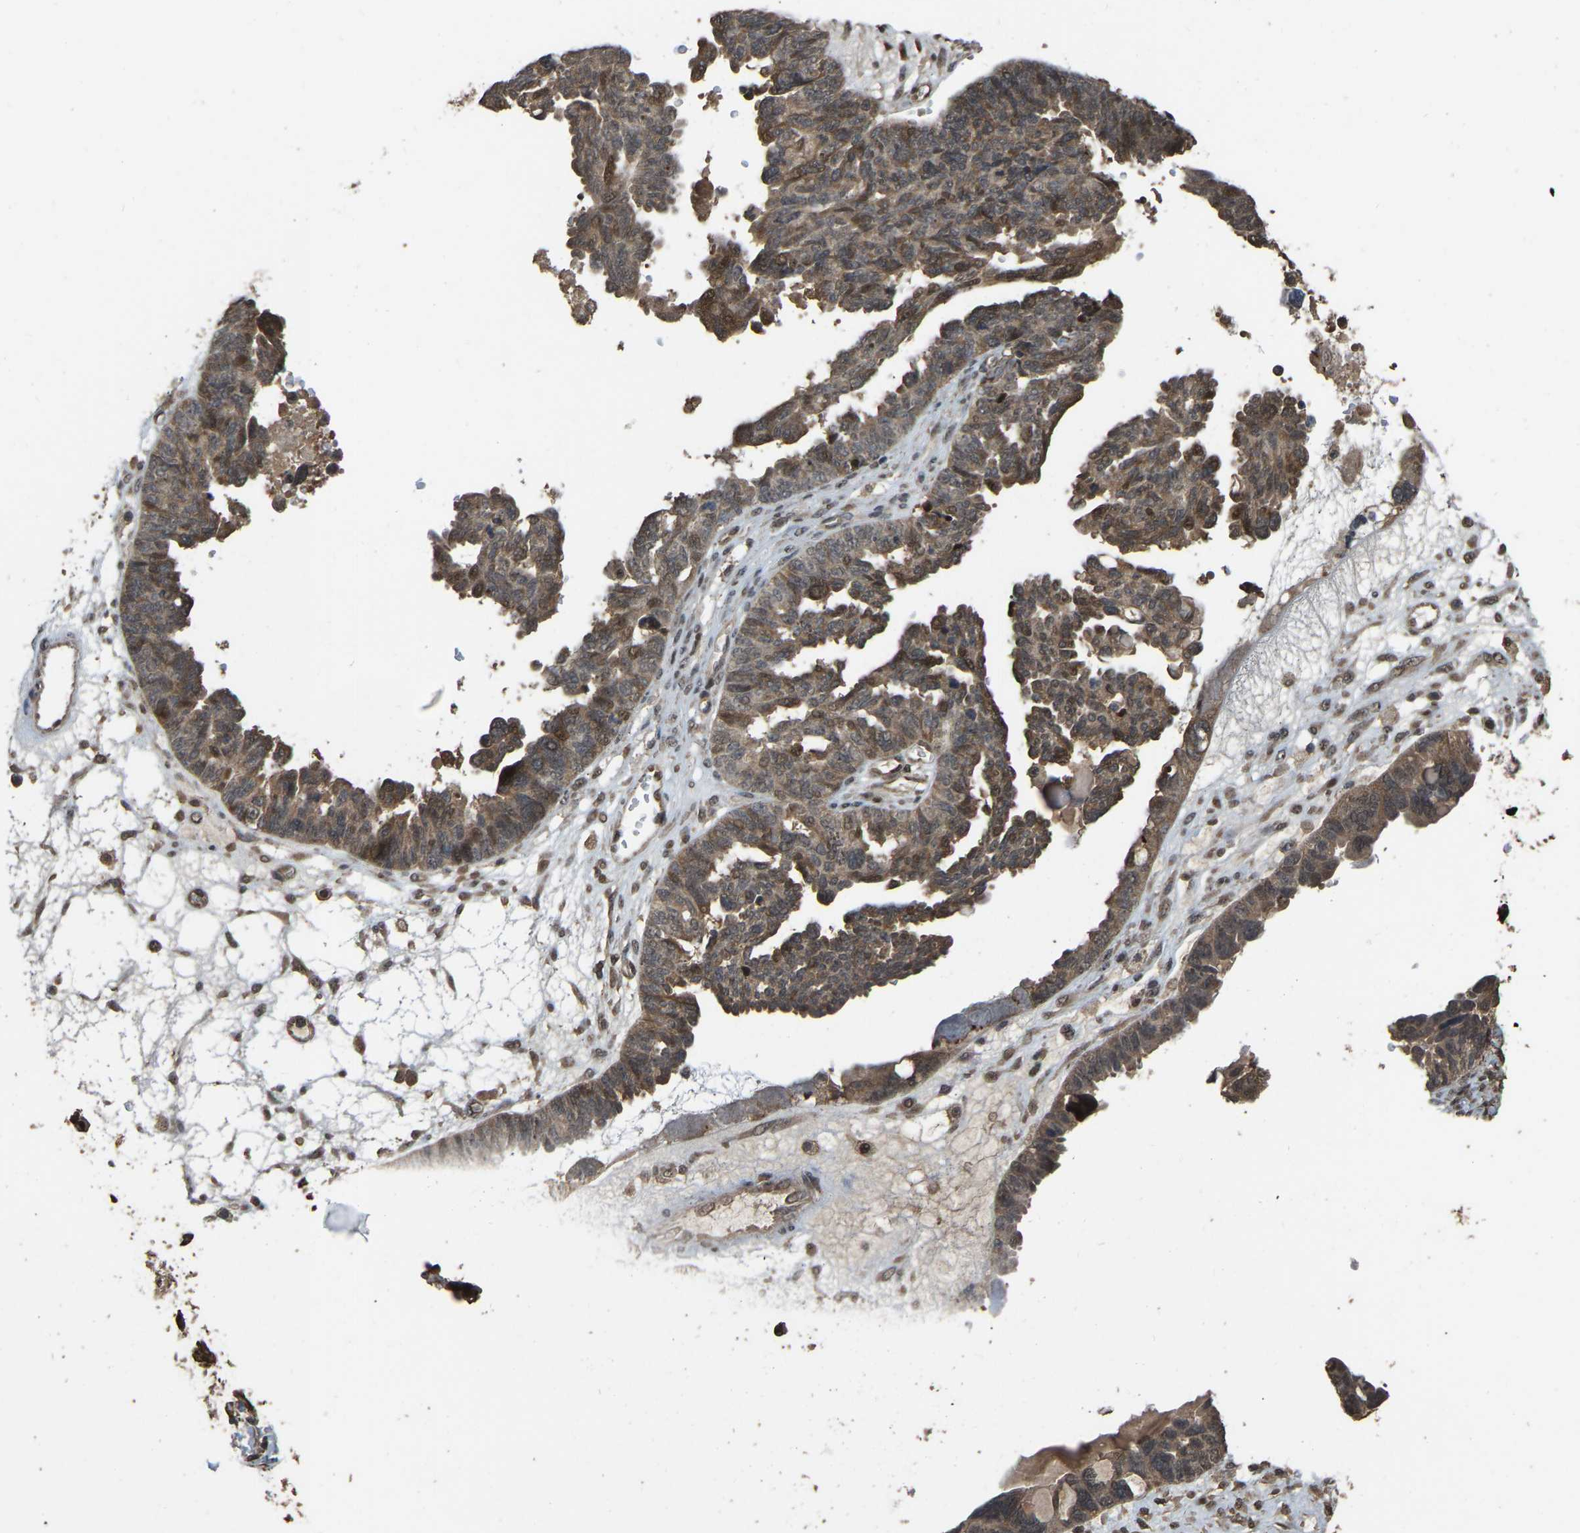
{"staining": {"intensity": "moderate", "quantity": ">75%", "location": "cytoplasmic/membranous"}, "tissue": "ovarian cancer", "cell_type": "Tumor cells", "image_type": "cancer", "snomed": [{"axis": "morphology", "description": "Cystadenocarcinoma, serous, NOS"}, {"axis": "topography", "description": "Ovary"}], "caption": "High-magnification brightfield microscopy of ovarian serous cystadenocarcinoma stained with DAB (3,3'-diaminobenzidine) (brown) and counterstained with hematoxylin (blue). tumor cells exhibit moderate cytoplasmic/membranous expression is seen in about>75% of cells.", "gene": "ARHGAP23", "patient": {"sex": "female", "age": 79}}